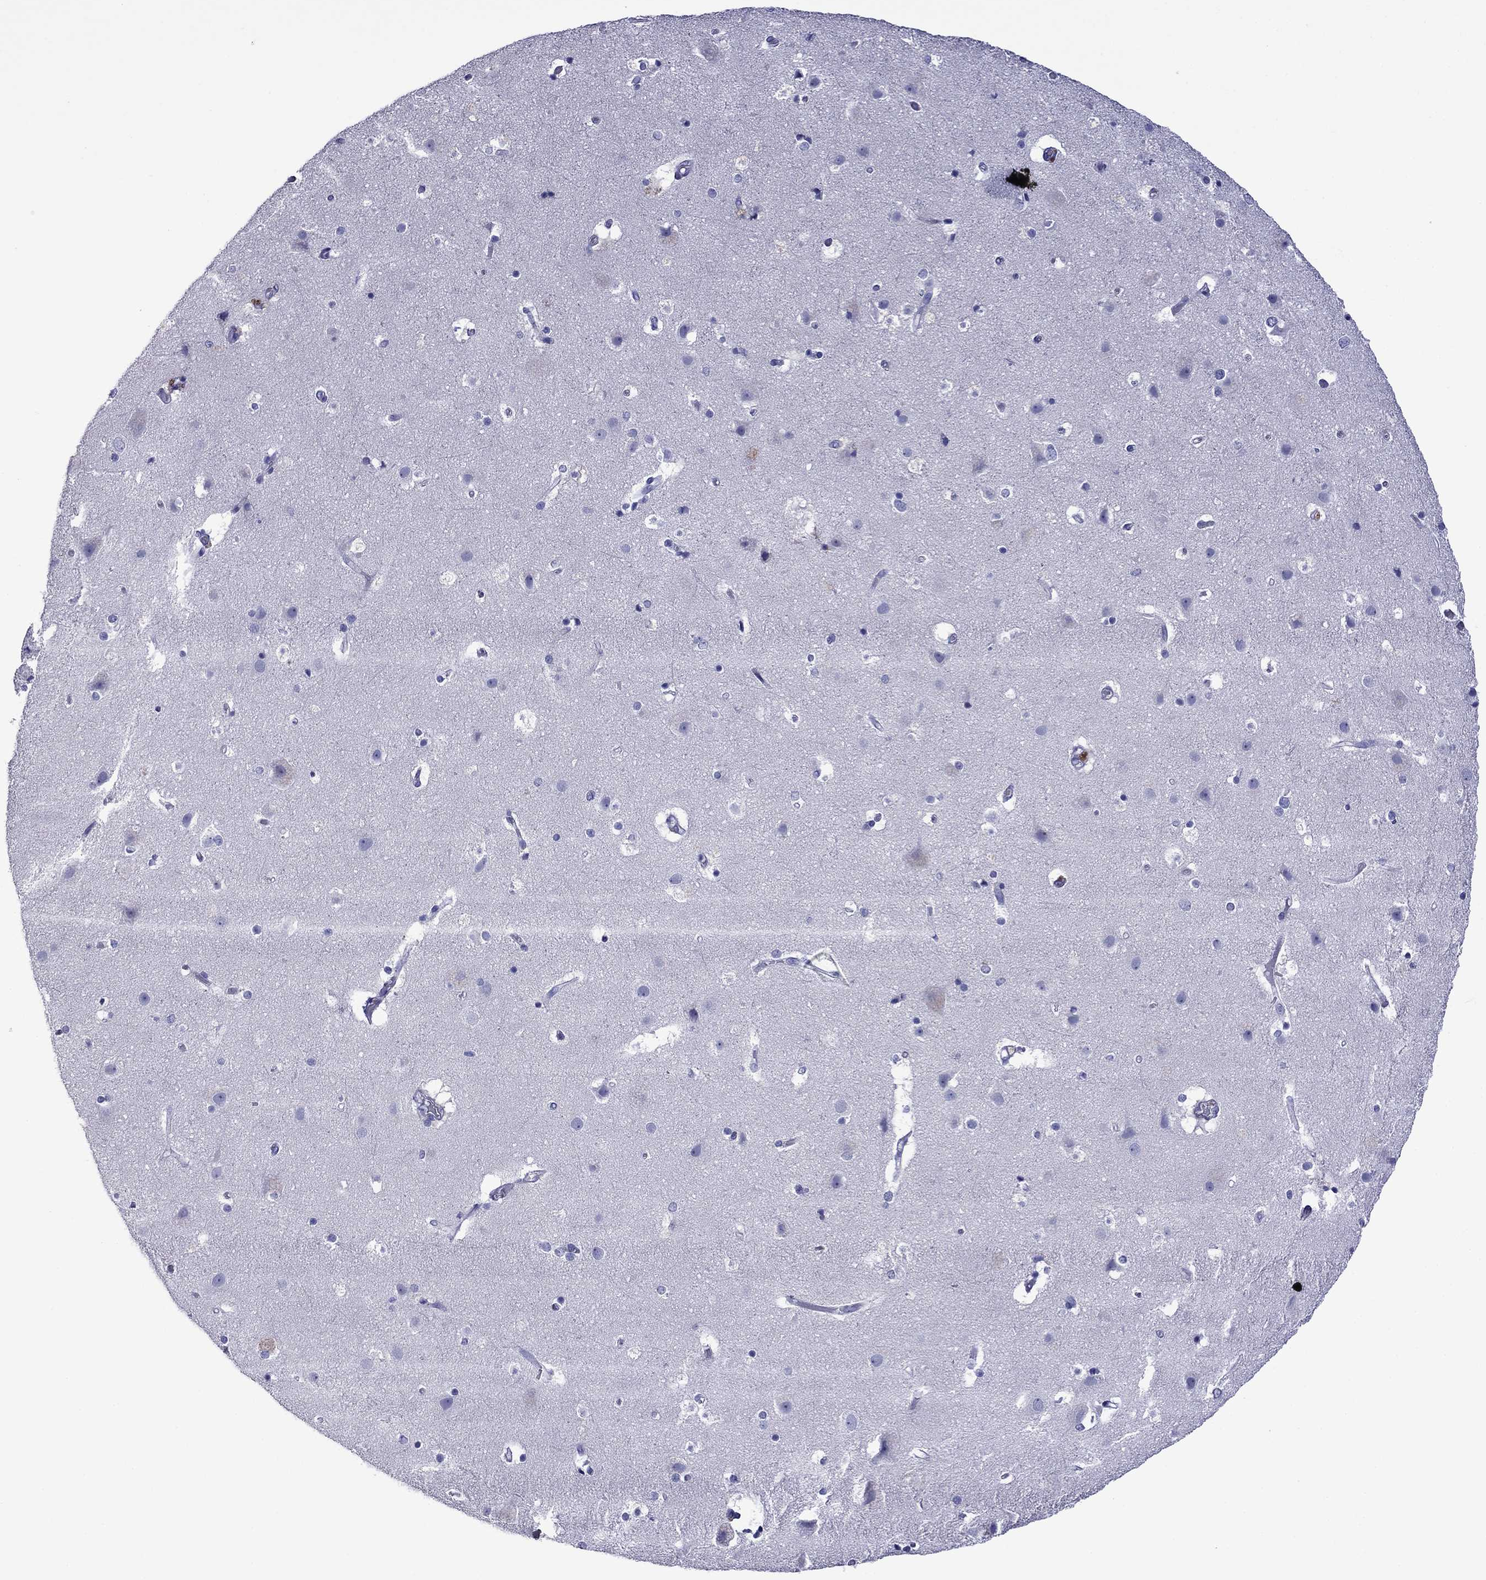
{"staining": {"intensity": "negative", "quantity": "none", "location": "none"}, "tissue": "cerebral cortex", "cell_type": "Endothelial cells", "image_type": "normal", "snomed": [{"axis": "morphology", "description": "Normal tissue, NOS"}, {"axis": "topography", "description": "Cerebral cortex"}], "caption": "Cerebral cortex was stained to show a protein in brown. There is no significant staining in endothelial cells. Nuclei are stained in blue.", "gene": "STAR", "patient": {"sex": "female", "age": 52}}